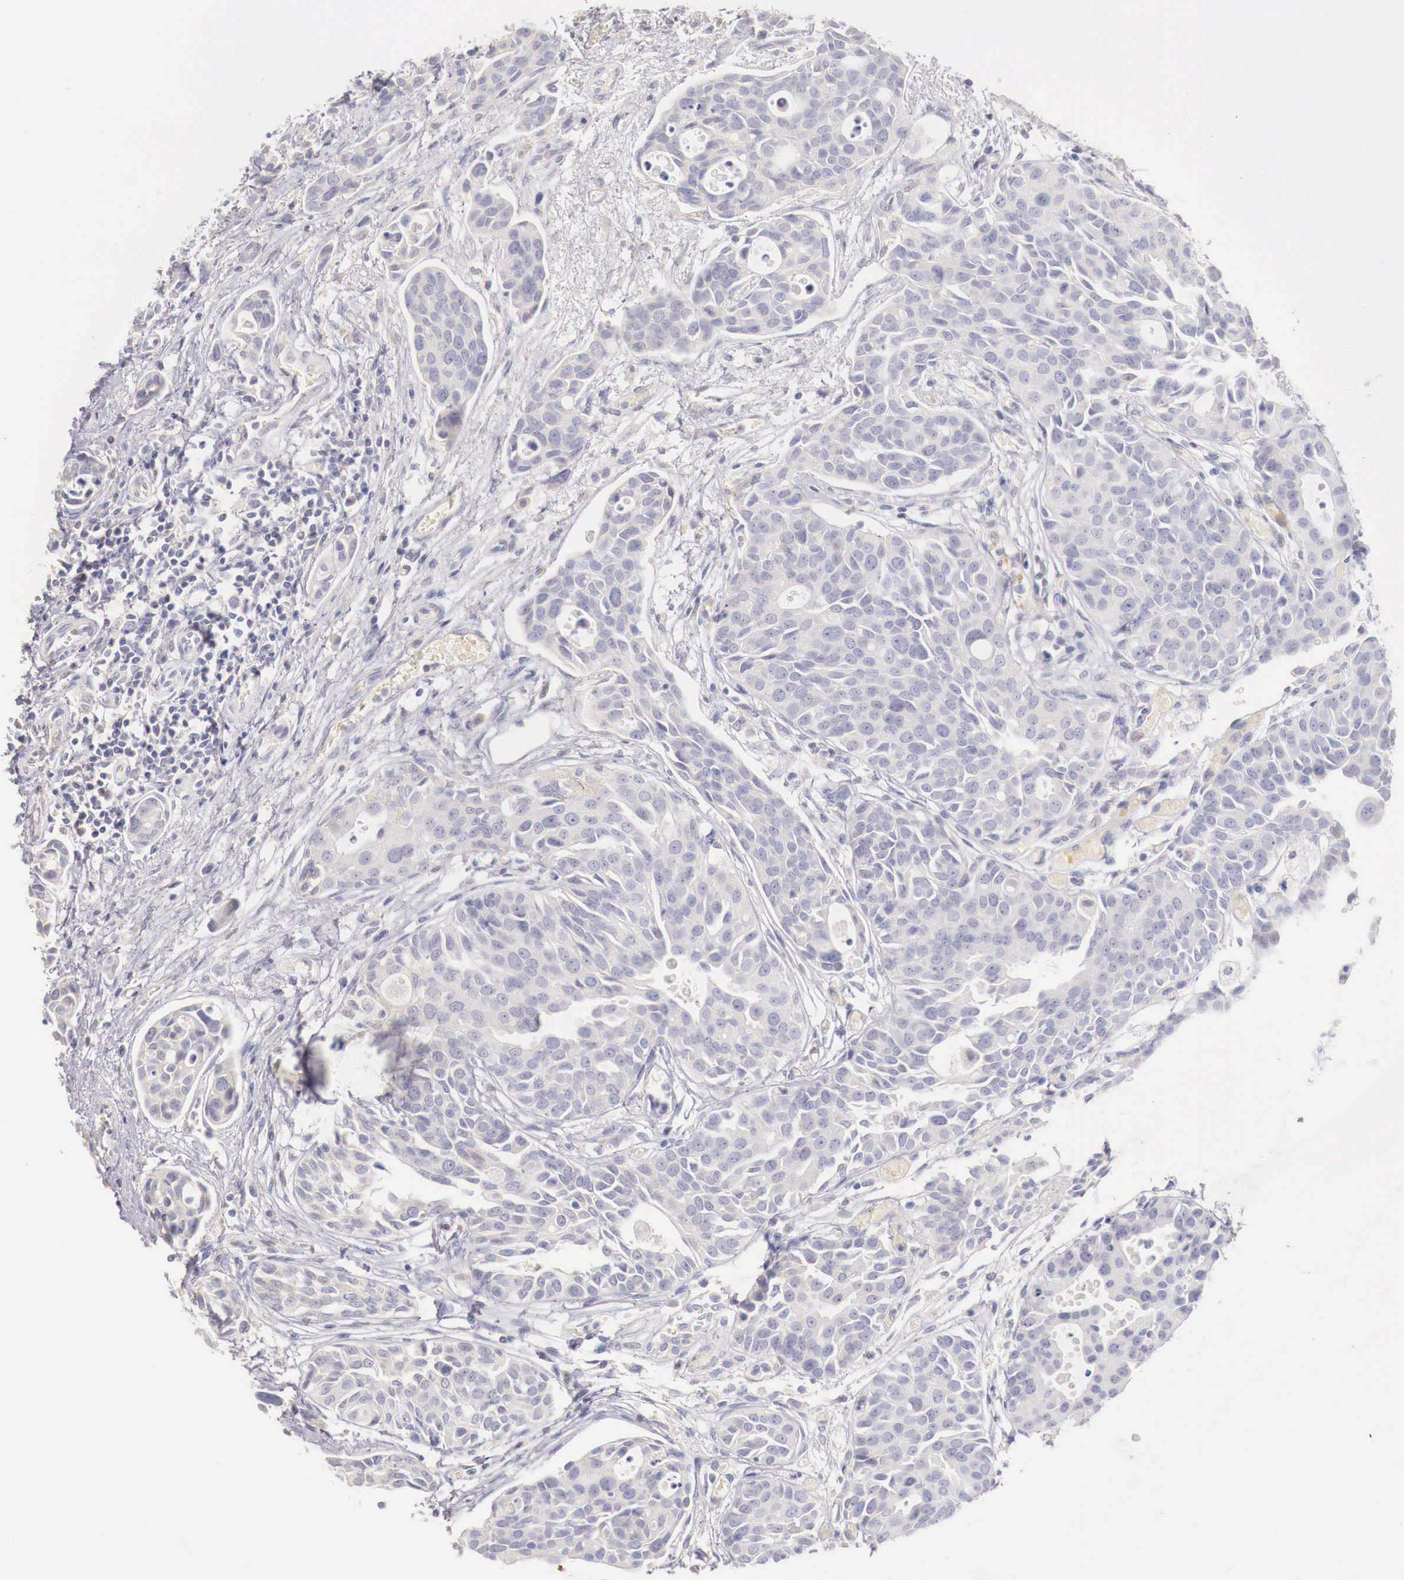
{"staining": {"intensity": "negative", "quantity": "none", "location": "none"}, "tissue": "urothelial cancer", "cell_type": "Tumor cells", "image_type": "cancer", "snomed": [{"axis": "morphology", "description": "Urothelial carcinoma, High grade"}, {"axis": "topography", "description": "Urinary bladder"}], "caption": "Micrograph shows no significant protein positivity in tumor cells of urothelial carcinoma (high-grade).", "gene": "ITIH6", "patient": {"sex": "male", "age": 78}}